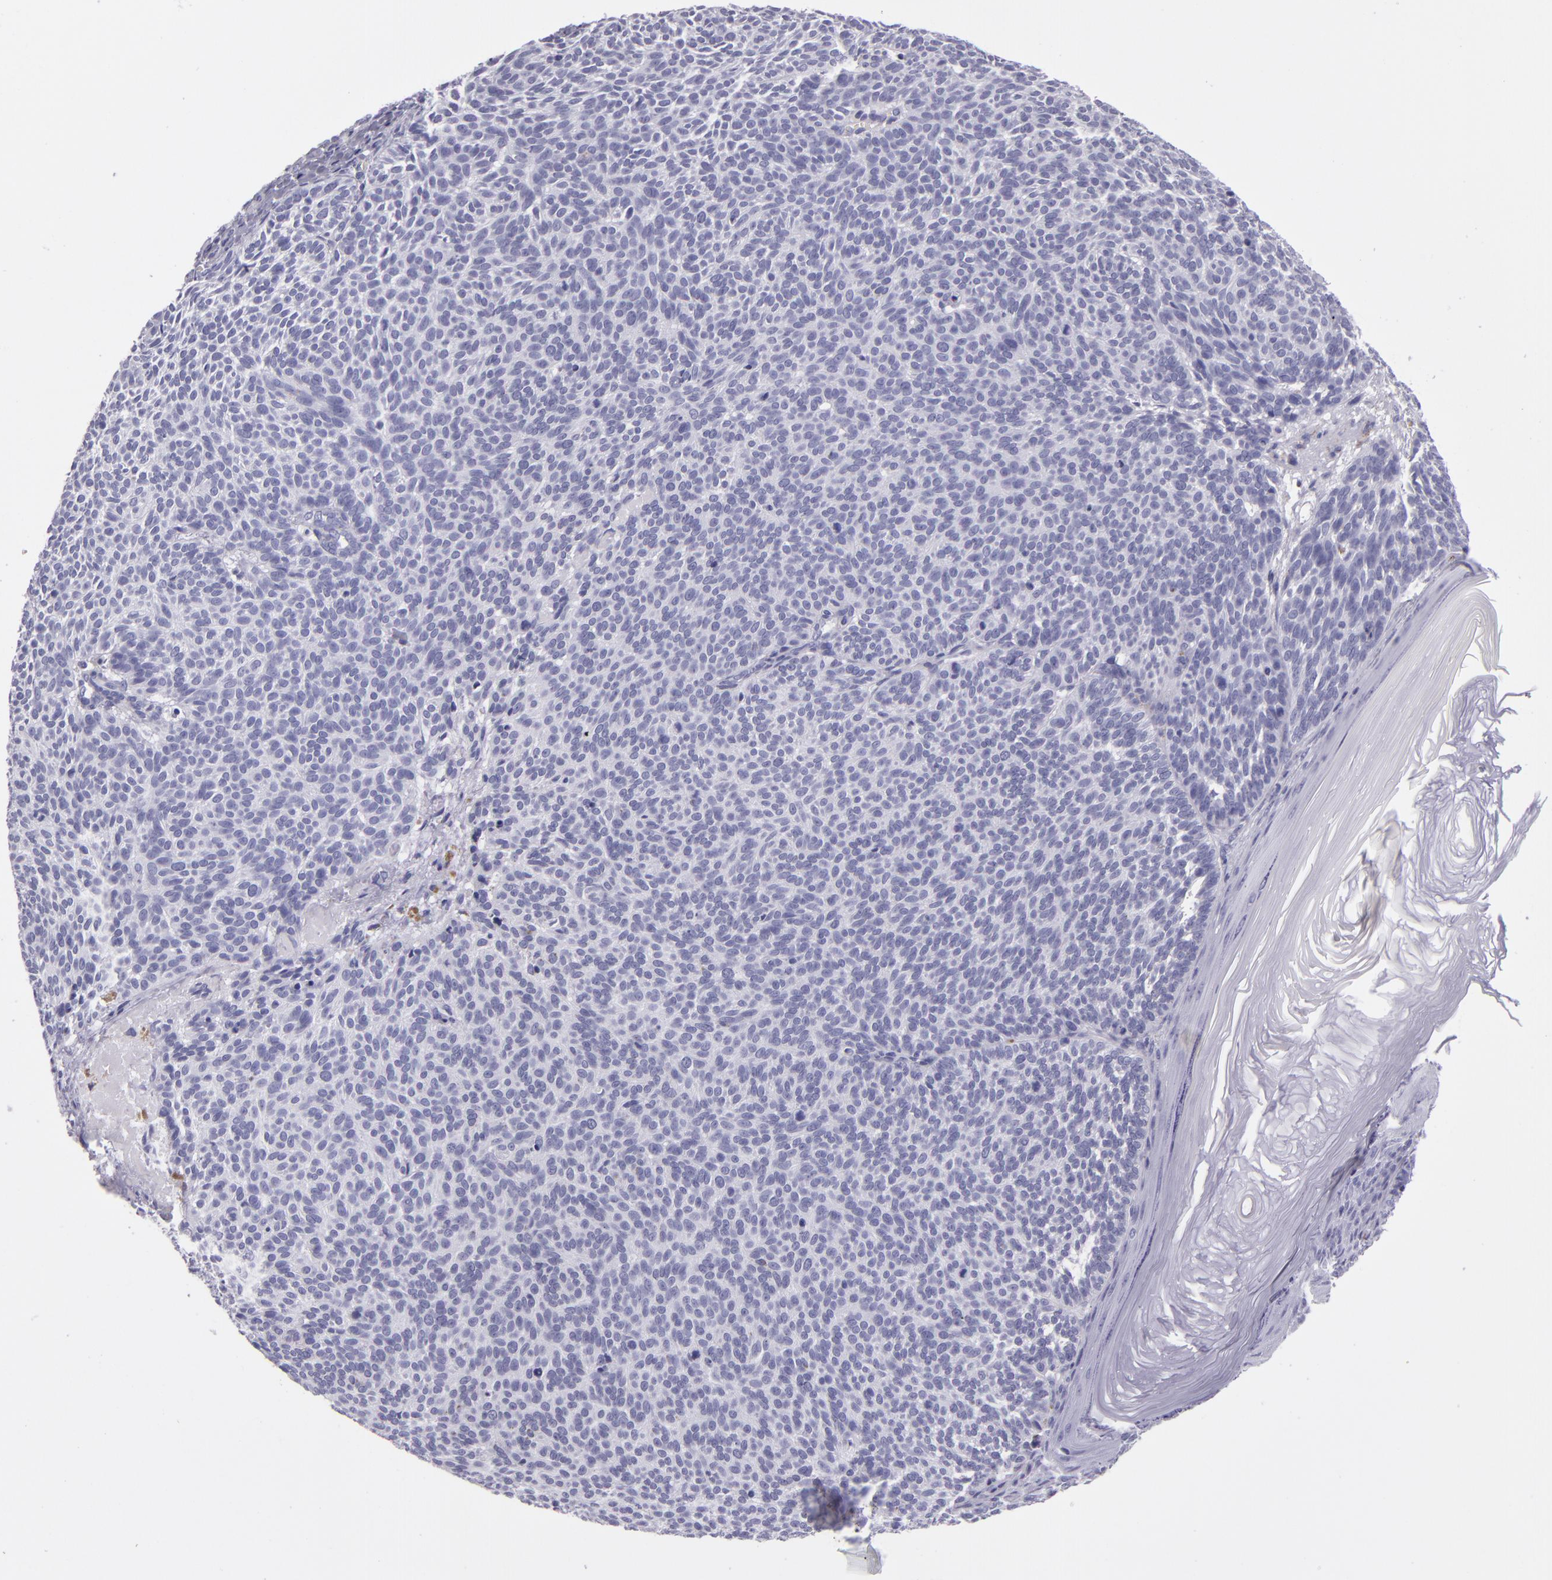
{"staining": {"intensity": "negative", "quantity": "none", "location": "none"}, "tissue": "skin cancer", "cell_type": "Tumor cells", "image_type": "cancer", "snomed": [{"axis": "morphology", "description": "Basal cell carcinoma"}, {"axis": "topography", "description": "Skin"}], "caption": "Skin cancer (basal cell carcinoma) was stained to show a protein in brown. There is no significant positivity in tumor cells.", "gene": "CR2", "patient": {"sex": "male", "age": 63}}